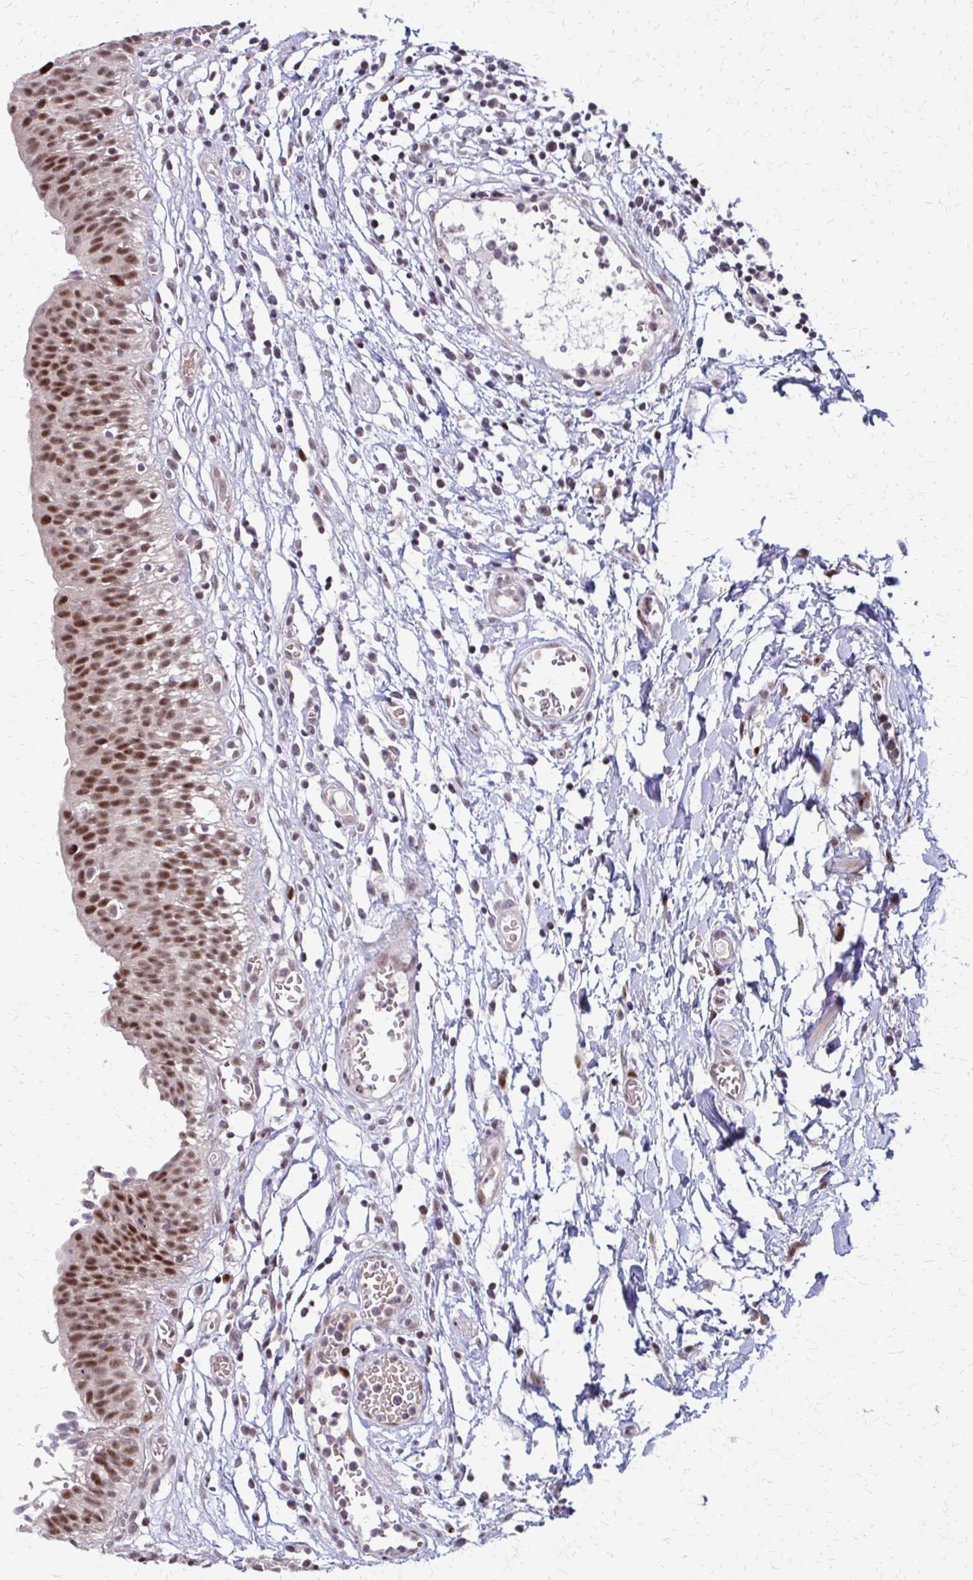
{"staining": {"intensity": "moderate", "quantity": "25%-75%", "location": "nuclear"}, "tissue": "urinary bladder", "cell_type": "Urothelial cells", "image_type": "normal", "snomed": [{"axis": "morphology", "description": "Normal tissue, NOS"}, {"axis": "topography", "description": "Urinary bladder"}], "caption": "IHC (DAB (3,3'-diaminobenzidine)) staining of benign urinary bladder exhibits moderate nuclear protein expression in approximately 25%-75% of urothelial cells. (brown staining indicates protein expression, while blue staining denotes nuclei).", "gene": "TRIR", "patient": {"sex": "male", "age": 64}}